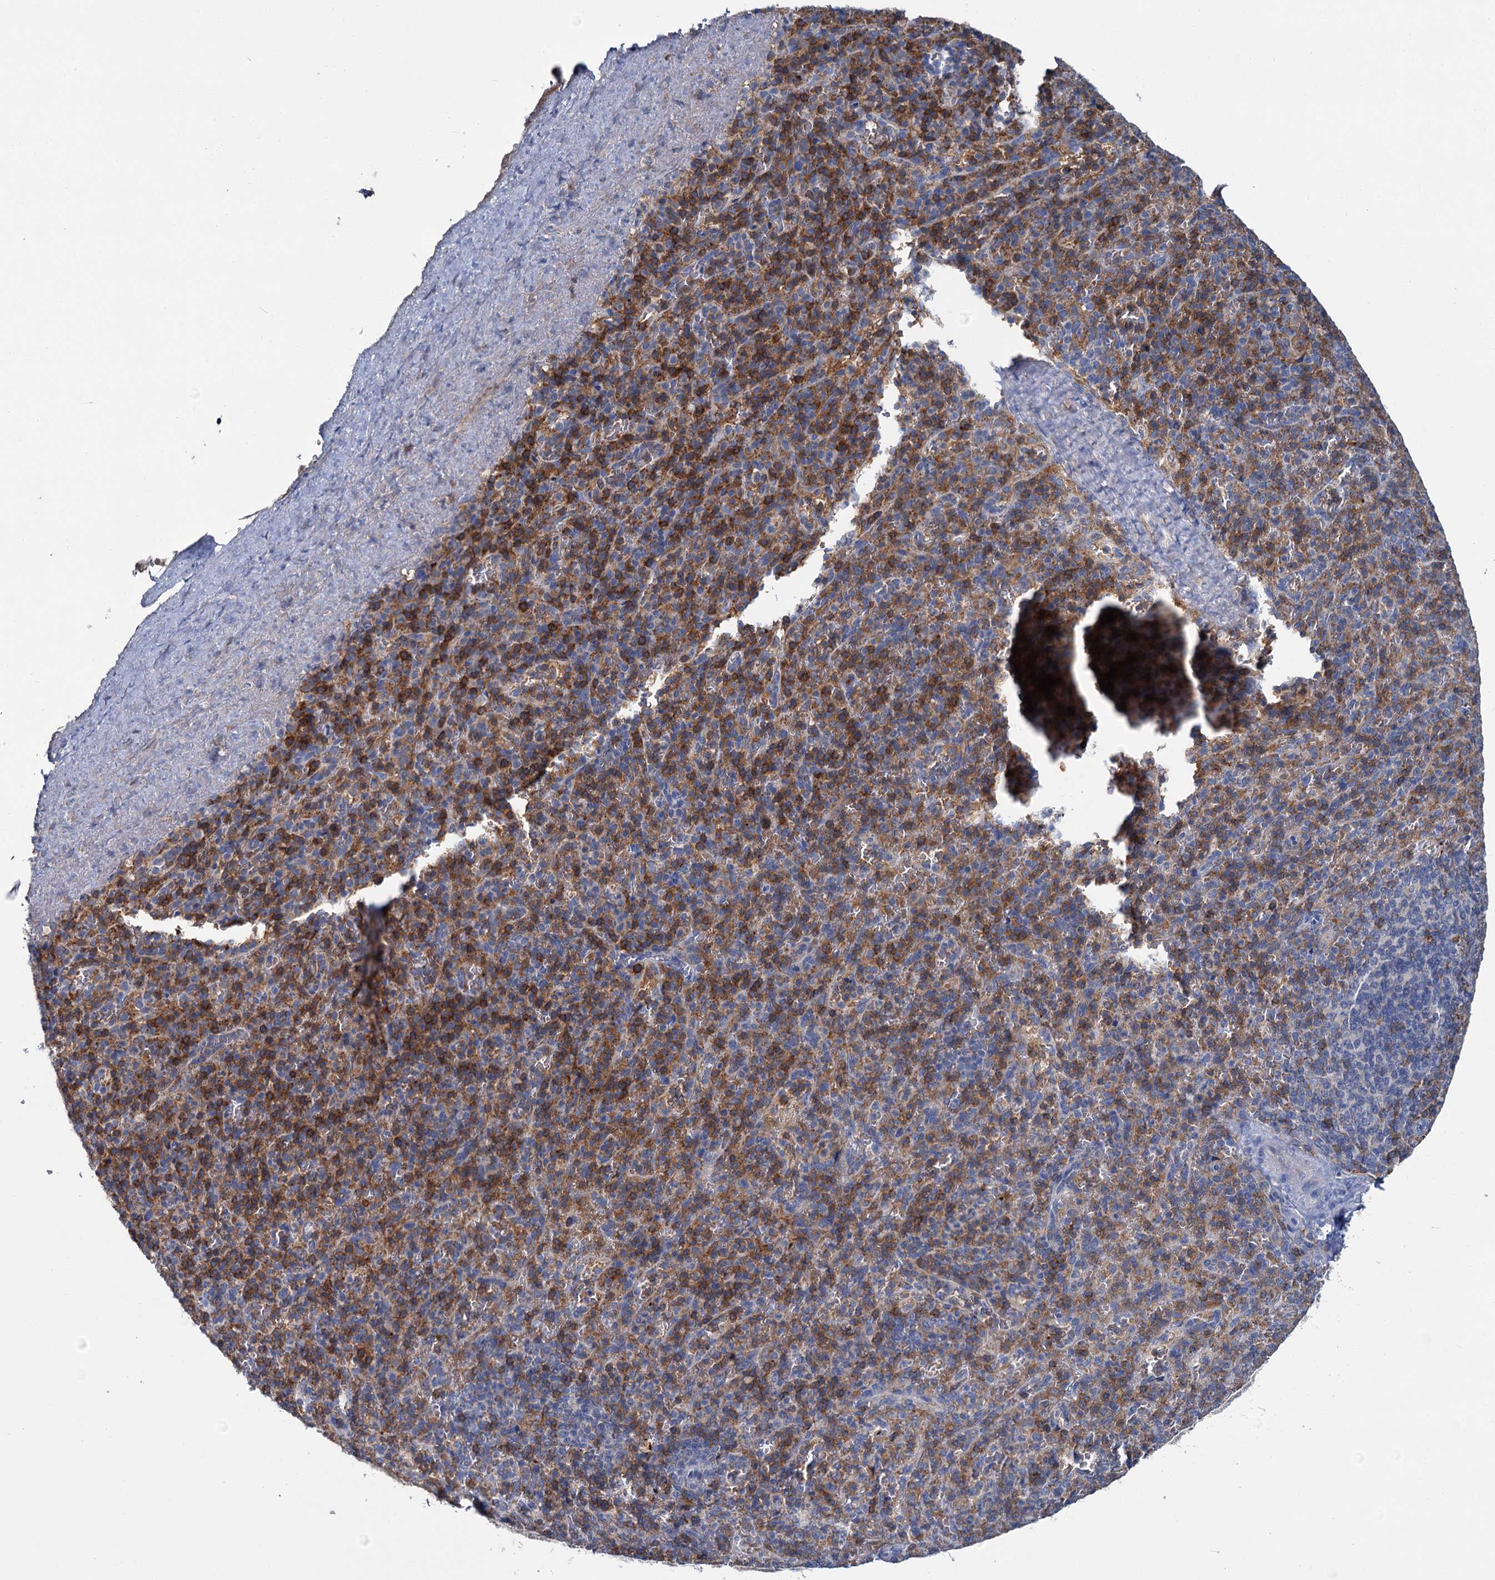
{"staining": {"intensity": "moderate", "quantity": "25%-75%", "location": "cytoplasmic/membranous"}, "tissue": "spleen", "cell_type": "Cells in red pulp", "image_type": "normal", "snomed": [{"axis": "morphology", "description": "Normal tissue, NOS"}, {"axis": "topography", "description": "Spleen"}], "caption": "A photomicrograph showing moderate cytoplasmic/membranous positivity in about 25%-75% of cells in red pulp in benign spleen, as visualized by brown immunohistochemical staining.", "gene": "FGFR2", "patient": {"sex": "male", "age": 82}}